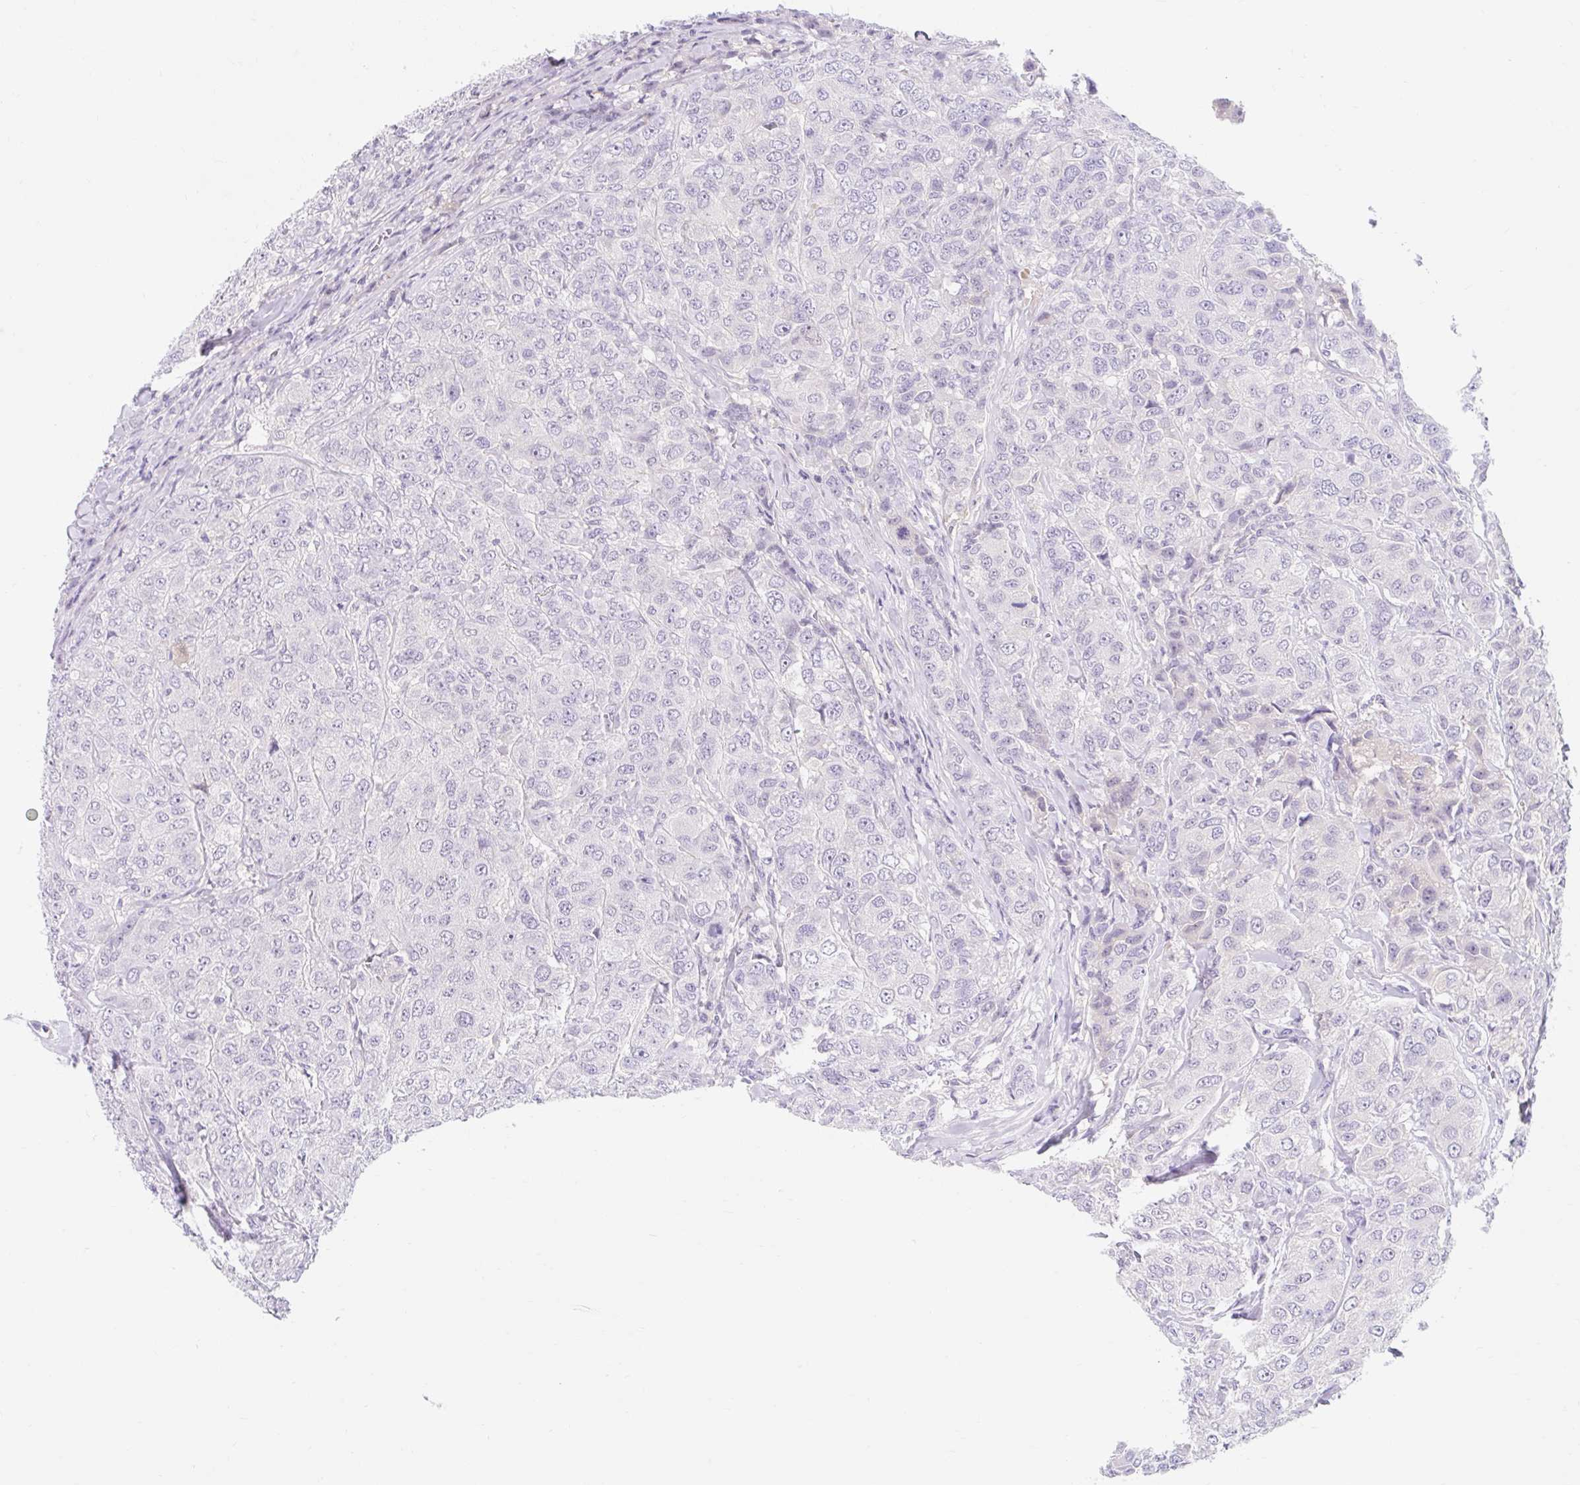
{"staining": {"intensity": "negative", "quantity": "none", "location": "none"}, "tissue": "breast cancer", "cell_type": "Tumor cells", "image_type": "cancer", "snomed": [{"axis": "morphology", "description": "Duct carcinoma"}, {"axis": "topography", "description": "Breast"}], "caption": "The immunohistochemistry micrograph has no significant staining in tumor cells of breast cancer tissue.", "gene": "SLC28A1", "patient": {"sex": "female", "age": 43}}